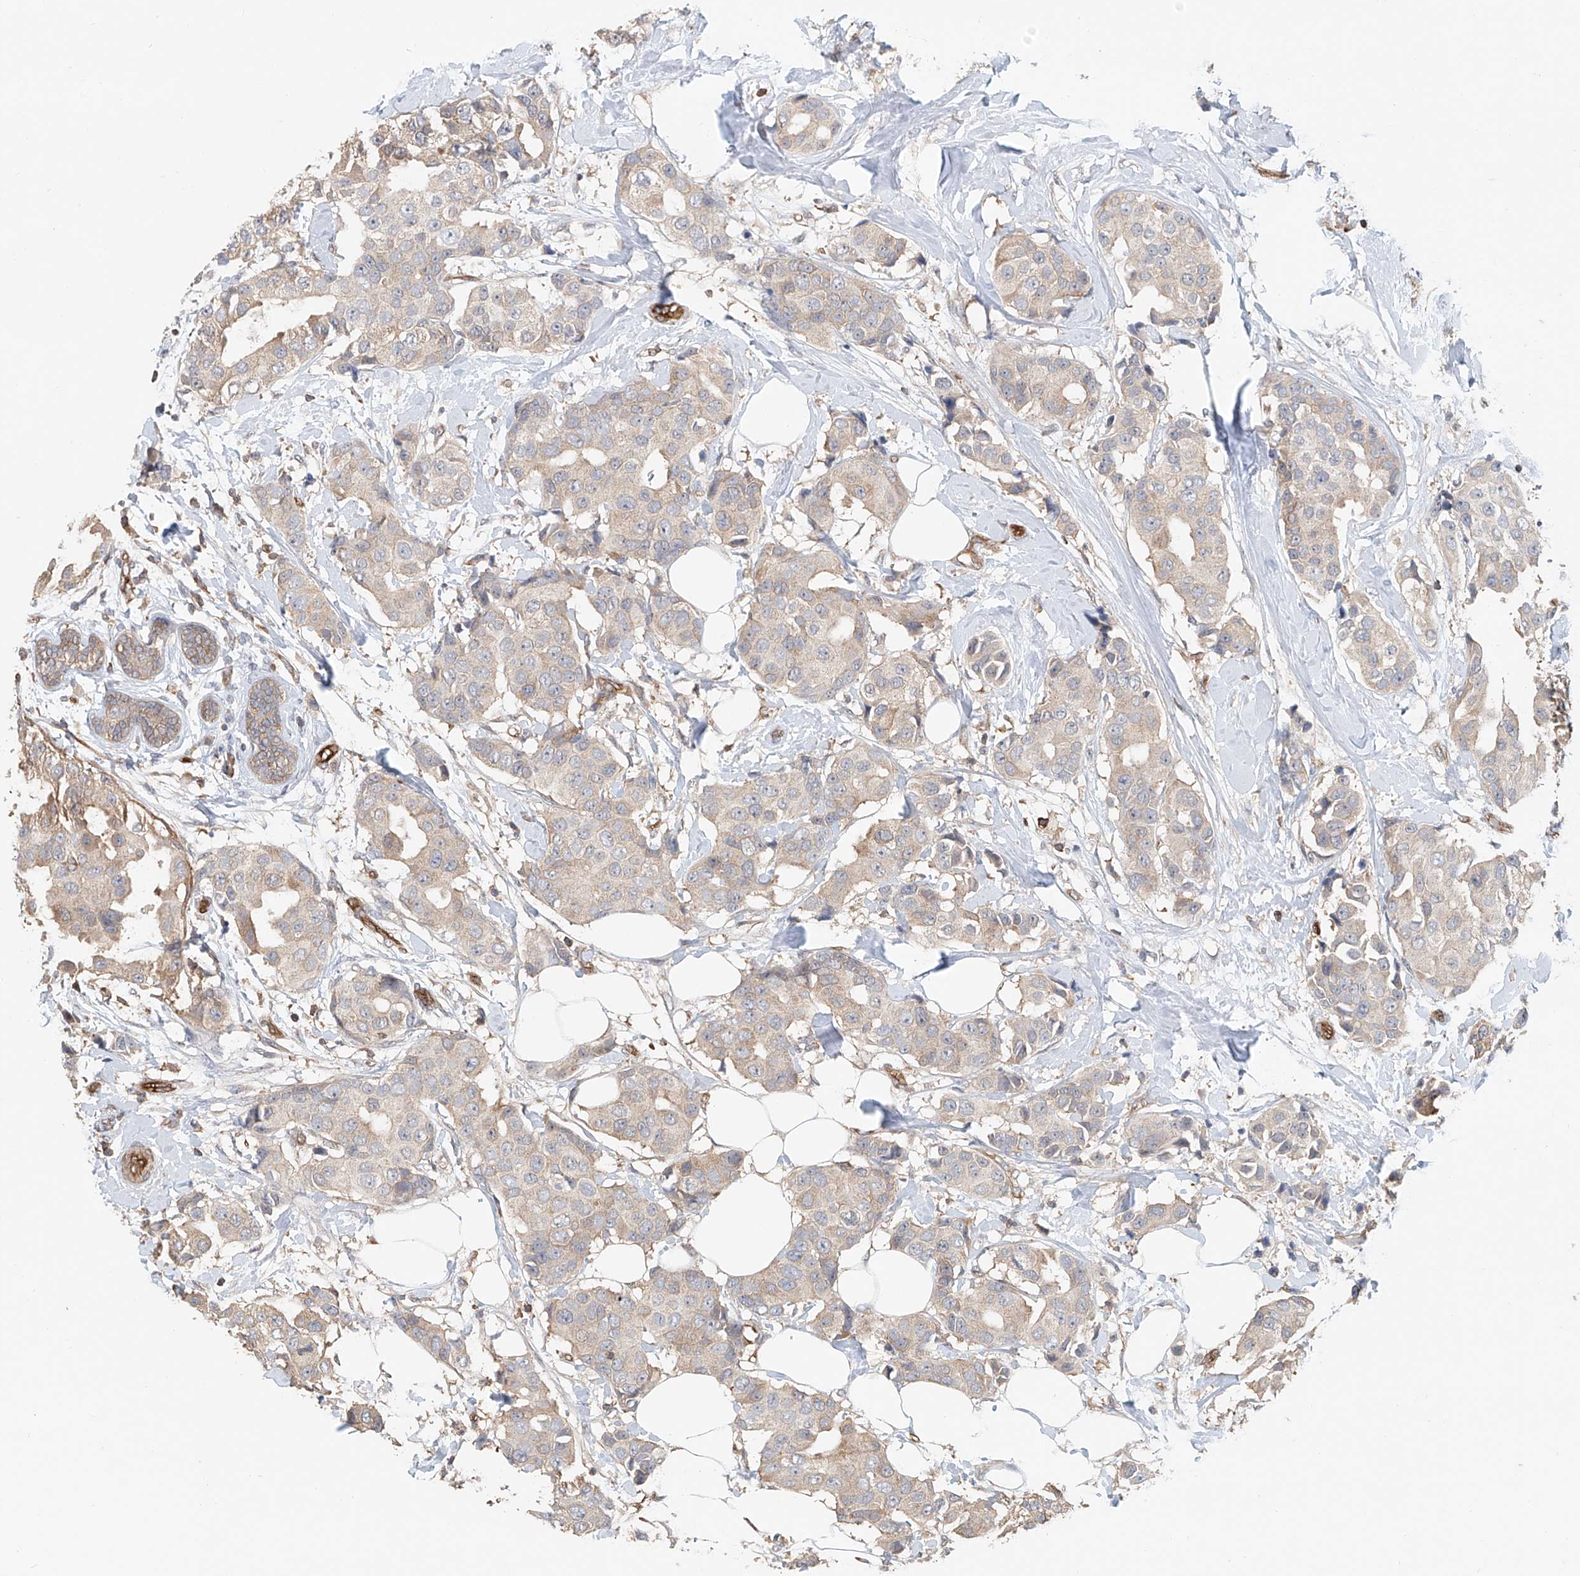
{"staining": {"intensity": "weak", "quantity": "25%-75%", "location": "cytoplasmic/membranous"}, "tissue": "breast cancer", "cell_type": "Tumor cells", "image_type": "cancer", "snomed": [{"axis": "morphology", "description": "Normal tissue, NOS"}, {"axis": "morphology", "description": "Duct carcinoma"}, {"axis": "topography", "description": "Breast"}], "caption": "High-magnification brightfield microscopy of infiltrating ductal carcinoma (breast) stained with DAB (3,3'-diaminobenzidine) (brown) and counterstained with hematoxylin (blue). tumor cells exhibit weak cytoplasmic/membranous expression is seen in about25%-75% of cells.", "gene": "FRYL", "patient": {"sex": "female", "age": 39}}